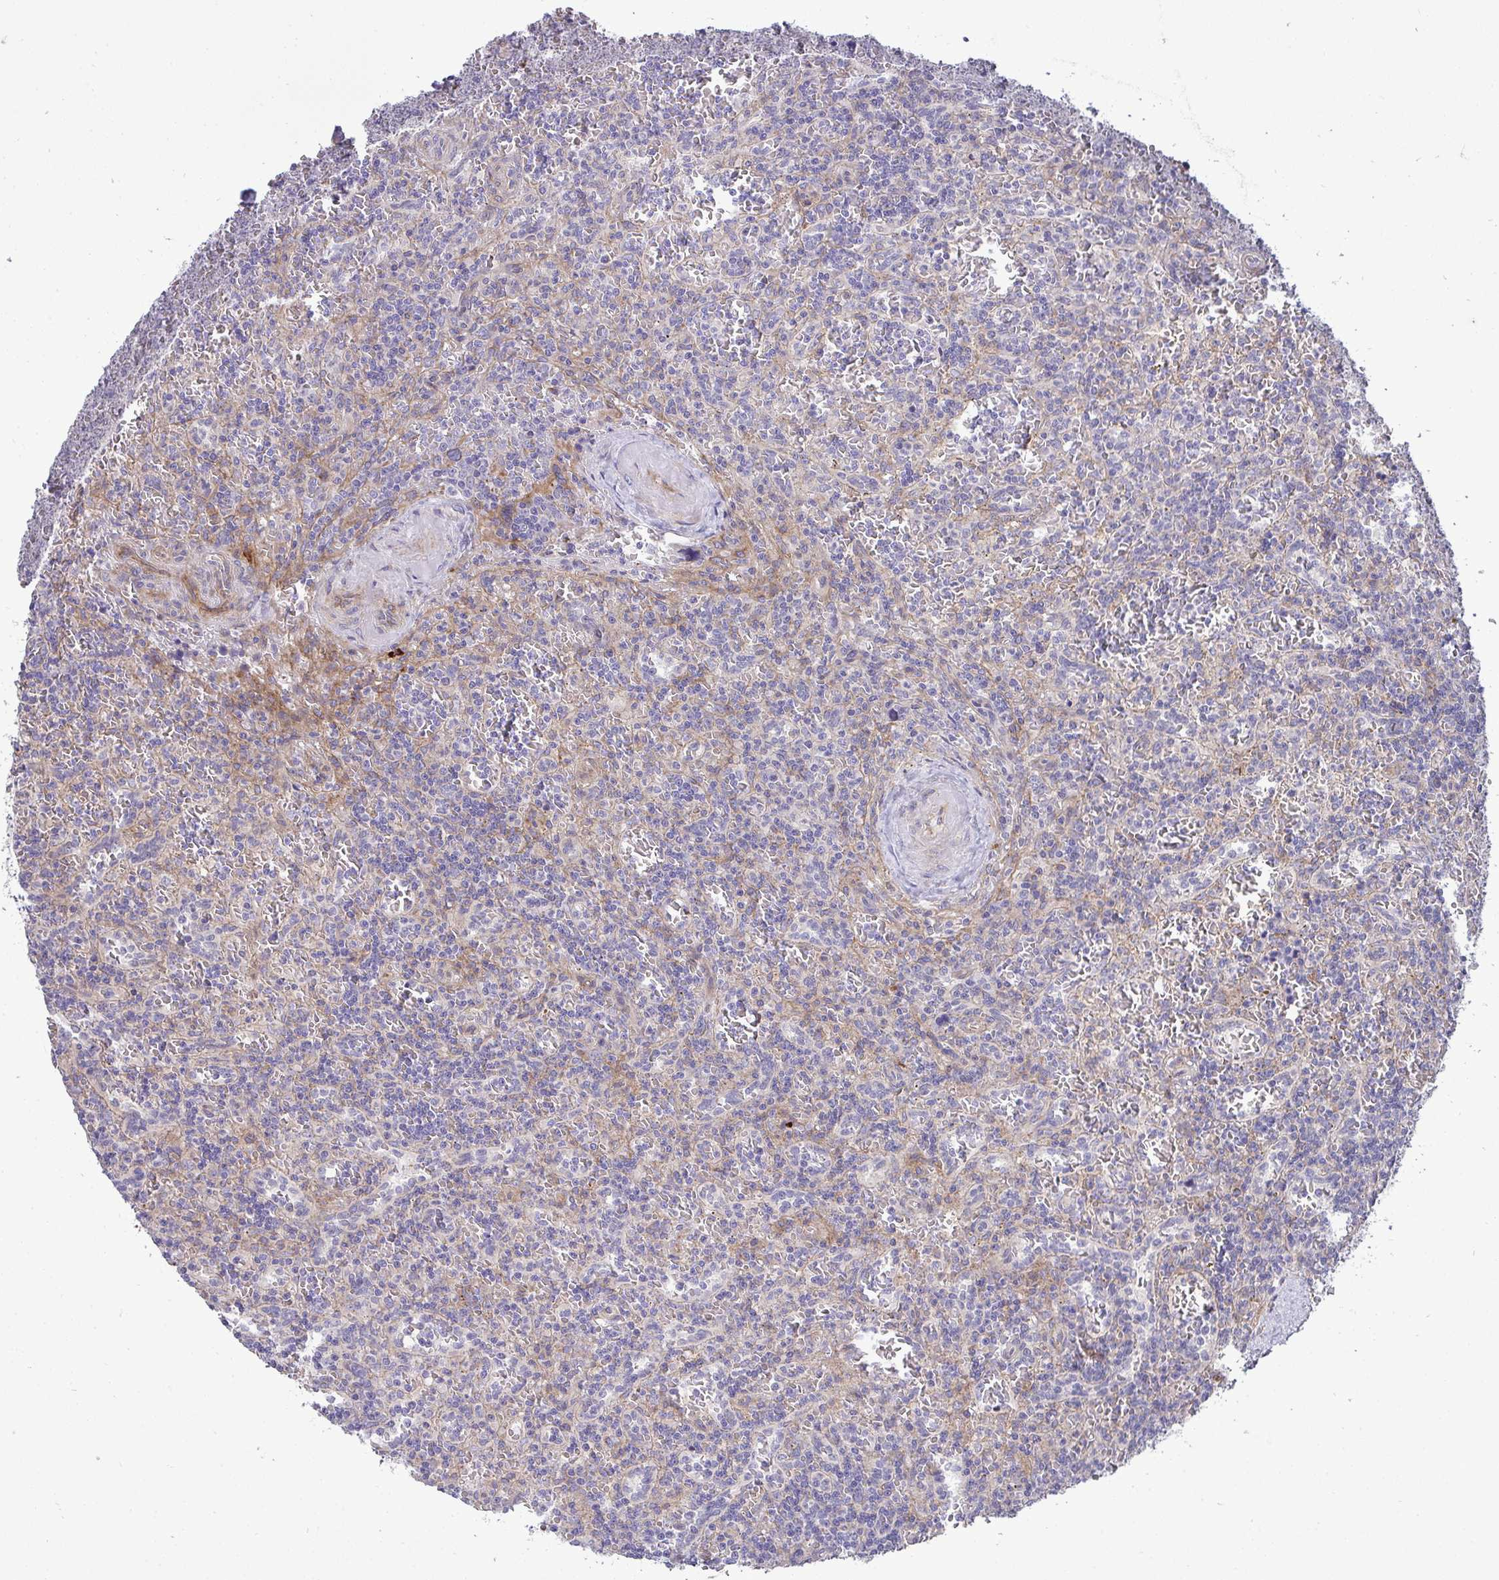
{"staining": {"intensity": "negative", "quantity": "none", "location": "none"}, "tissue": "lymphoma", "cell_type": "Tumor cells", "image_type": "cancer", "snomed": [{"axis": "morphology", "description": "Malignant lymphoma, non-Hodgkin's type, Low grade"}, {"axis": "topography", "description": "Spleen"}], "caption": "Protein analysis of lymphoma shows no significant expression in tumor cells.", "gene": "SH2D1B", "patient": {"sex": "male", "age": 73}}